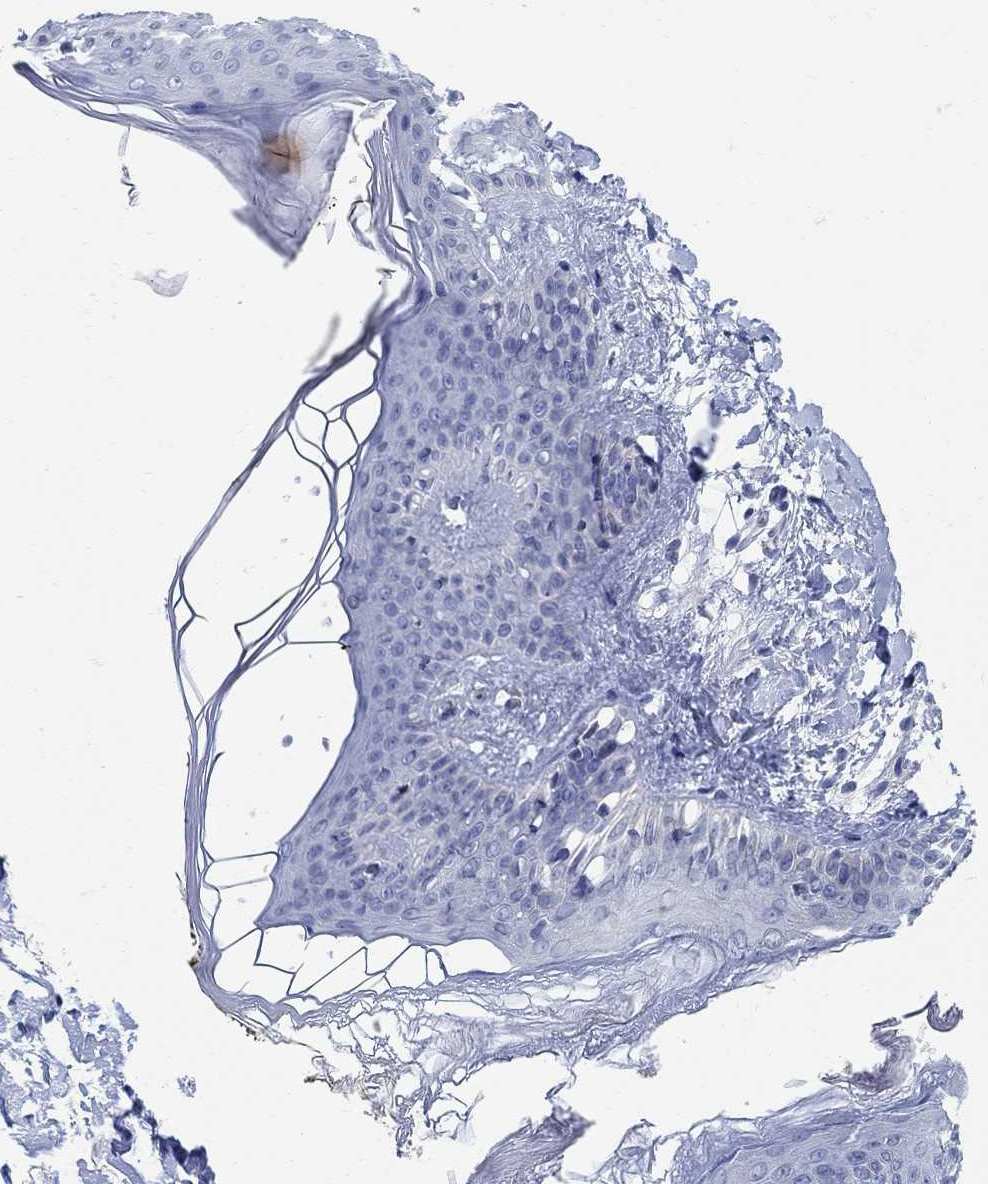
{"staining": {"intensity": "negative", "quantity": "none", "location": "none"}, "tissue": "skin", "cell_type": "Fibroblasts", "image_type": "normal", "snomed": [{"axis": "morphology", "description": "Normal tissue, NOS"}, {"axis": "topography", "description": "Skin"}], "caption": "High power microscopy image of an IHC histopathology image of benign skin, revealing no significant staining in fibroblasts.", "gene": "PHF21B", "patient": {"sex": "female", "age": 34}}